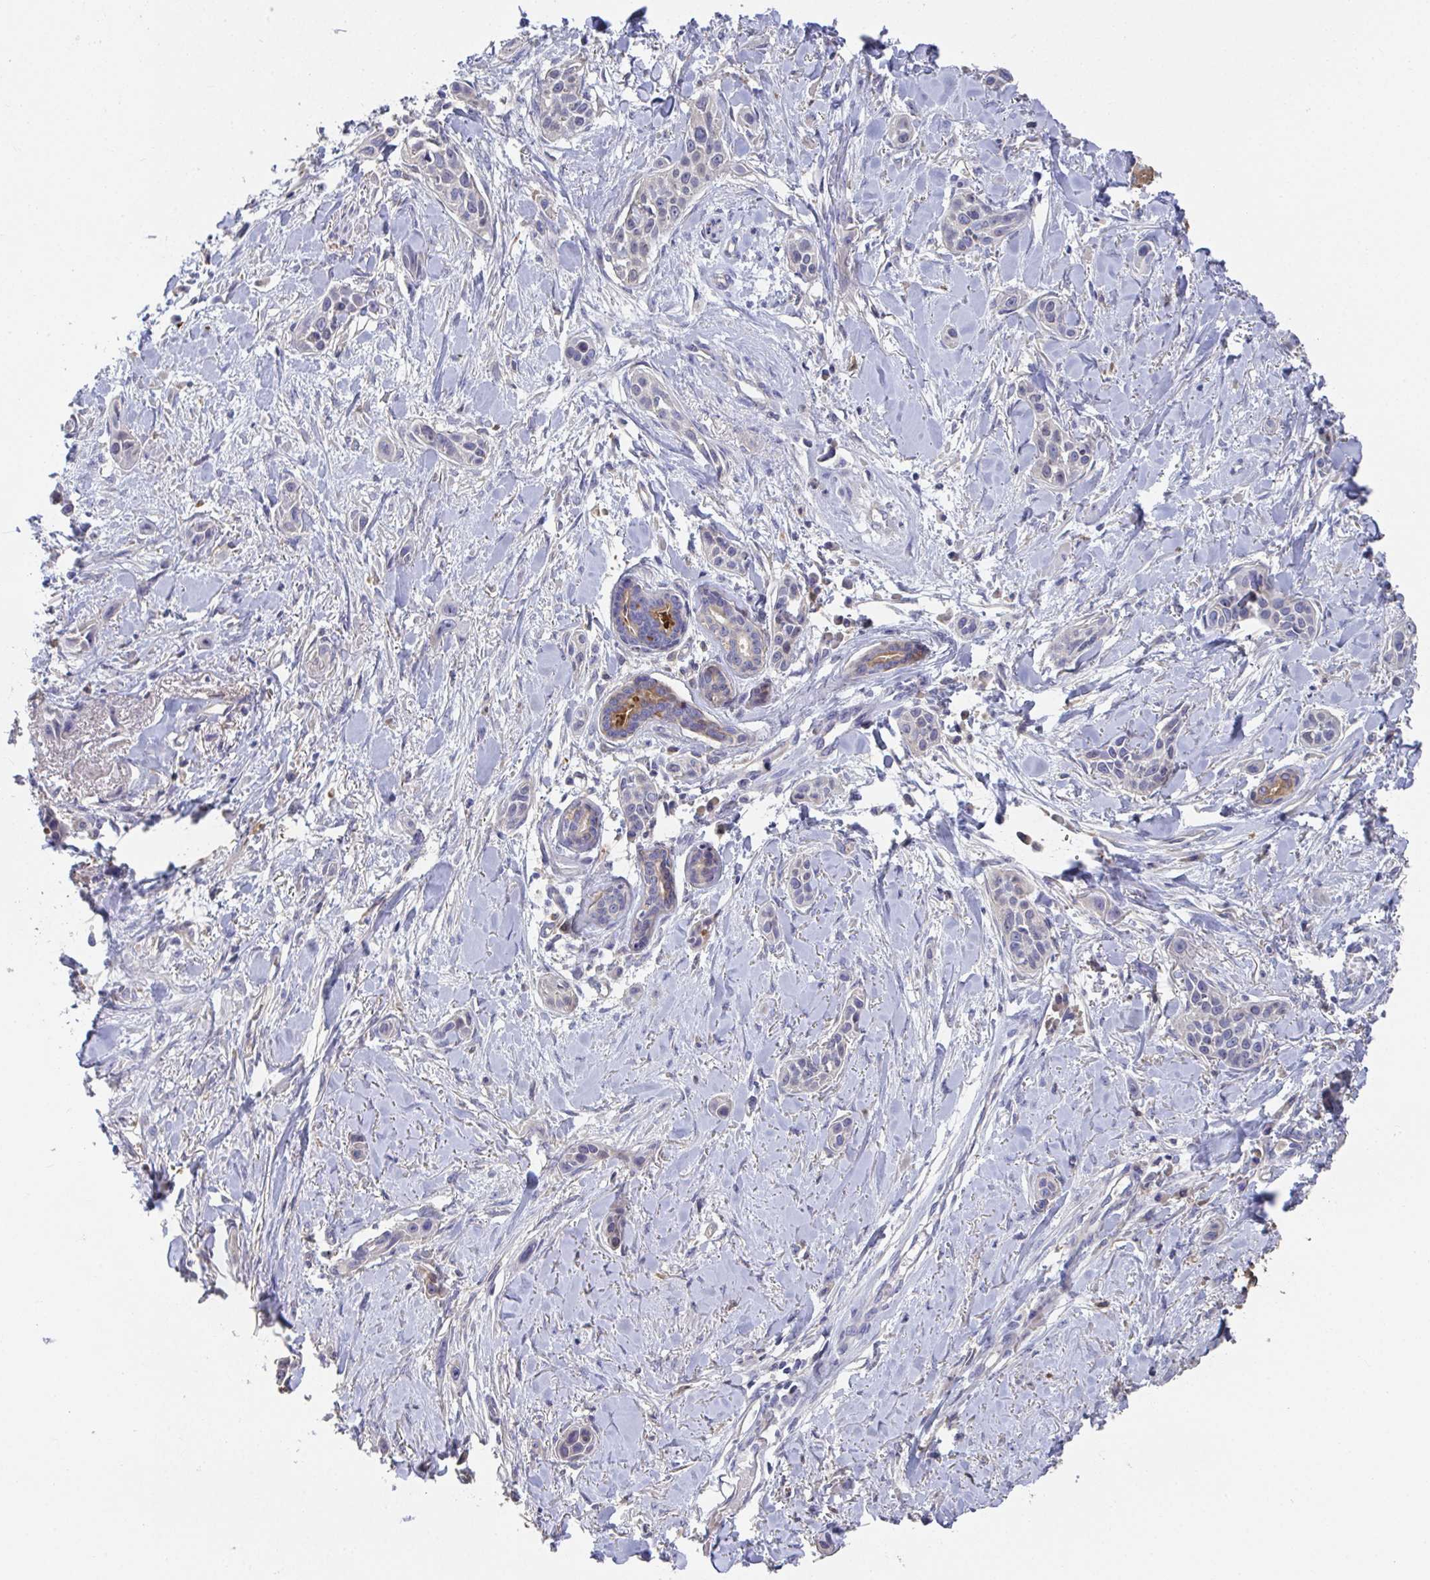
{"staining": {"intensity": "negative", "quantity": "none", "location": "none"}, "tissue": "skin cancer", "cell_type": "Tumor cells", "image_type": "cancer", "snomed": [{"axis": "morphology", "description": "Squamous cell carcinoma, NOS"}, {"axis": "topography", "description": "Skin"}], "caption": "This is a micrograph of immunohistochemistry (IHC) staining of squamous cell carcinoma (skin), which shows no staining in tumor cells.", "gene": "ANO5", "patient": {"sex": "female", "age": 69}}